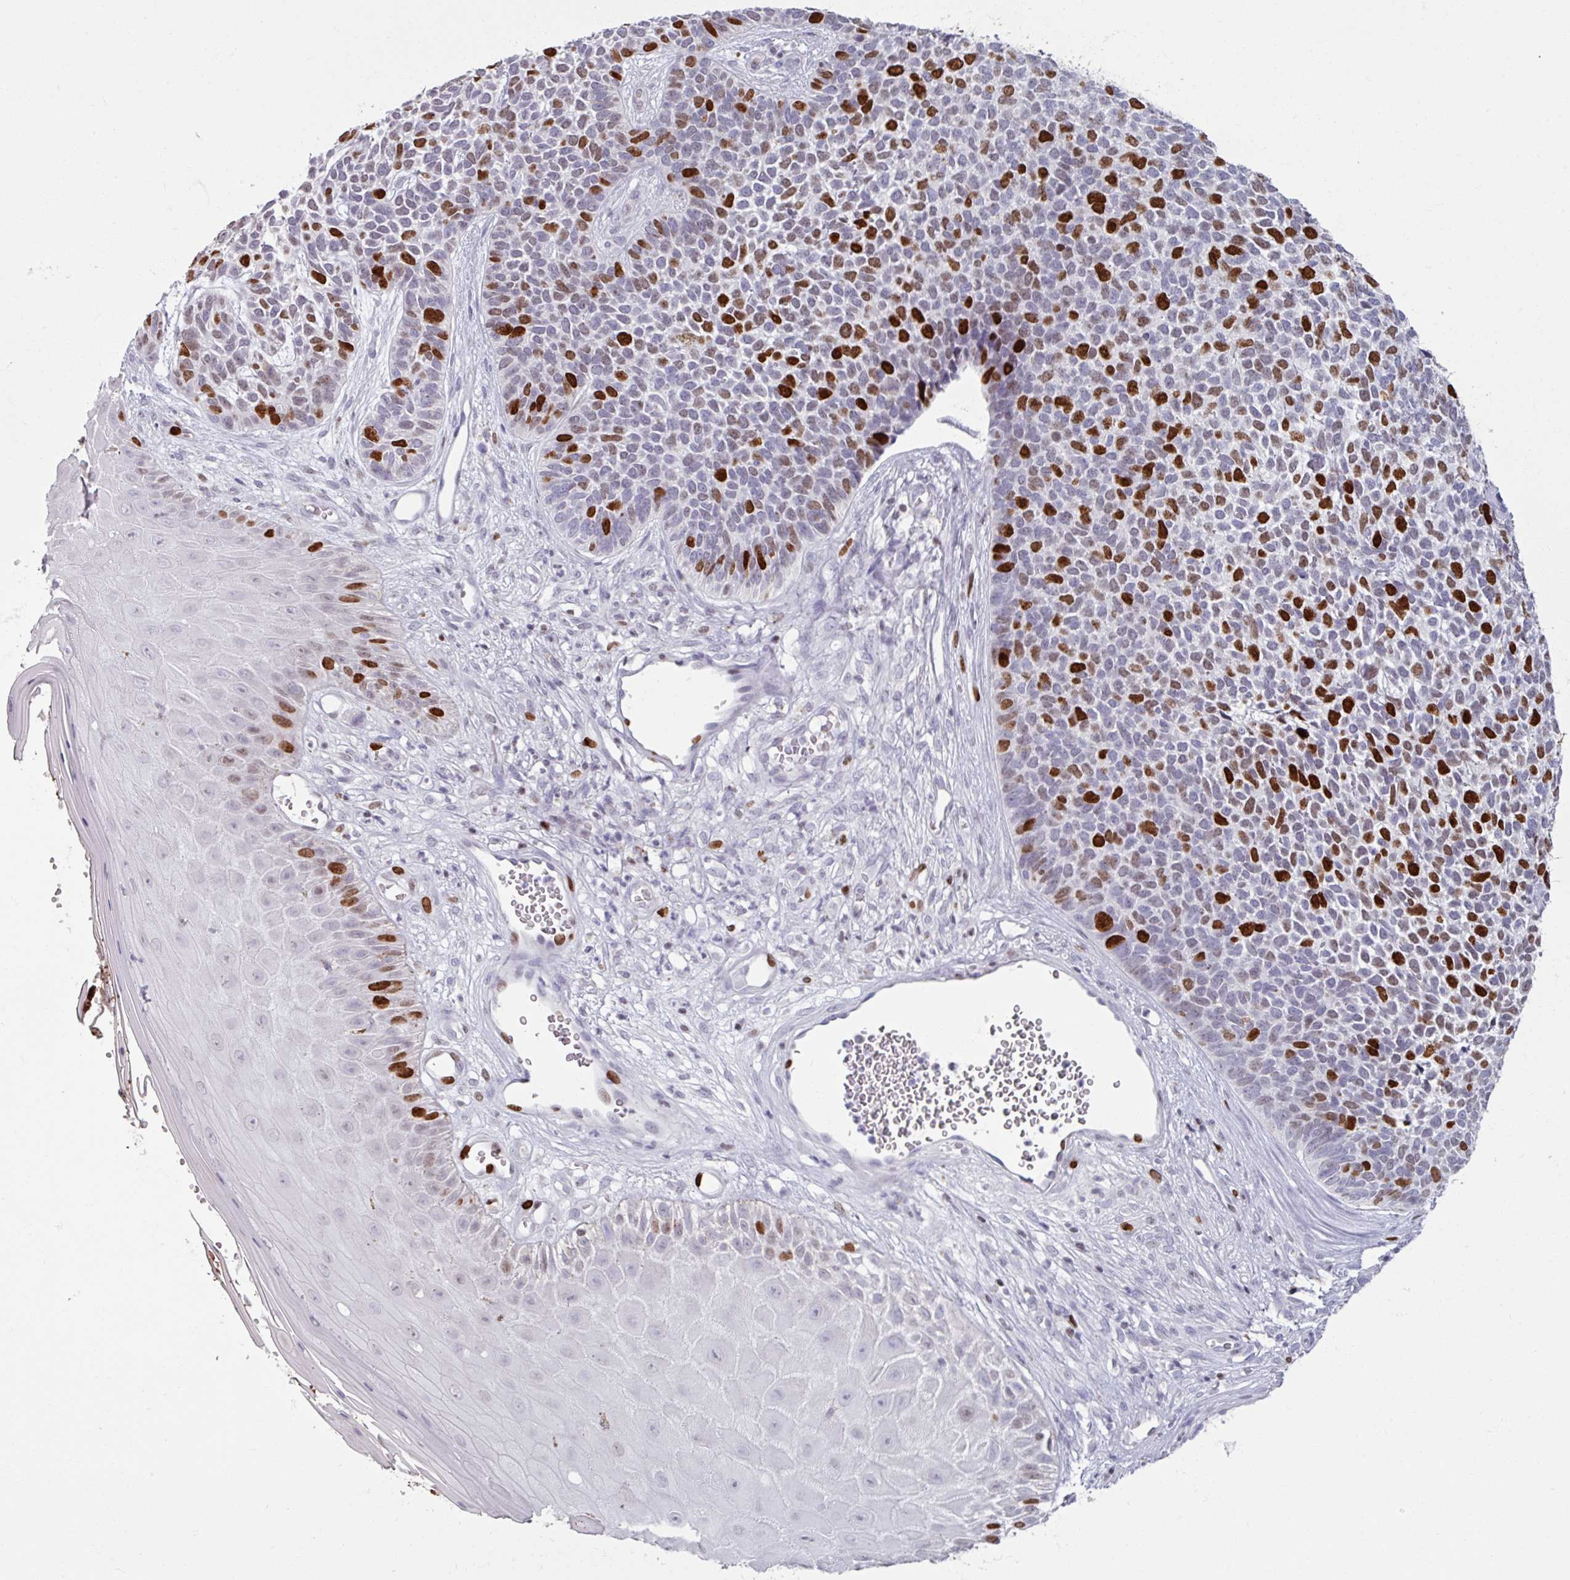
{"staining": {"intensity": "strong", "quantity": "25%-75%", "location": "nuclear"}, "tissue": "skin cancer", "cell_type": "Tumor cells", "image_type": "cancer", "snomed": [{"axis": "morphology", "description": "Basal cell carcinoma"}, {"axis": "topography", "description": "Skin"}], "caption": "DAB immunohistochemical staining of human basal cell carcinoma (skin) shows strong nuclear protein staining in about 25%-75% of tumor cells.", "gene": "ATAD2", "patient": {"sex": "female", "age": 84}}